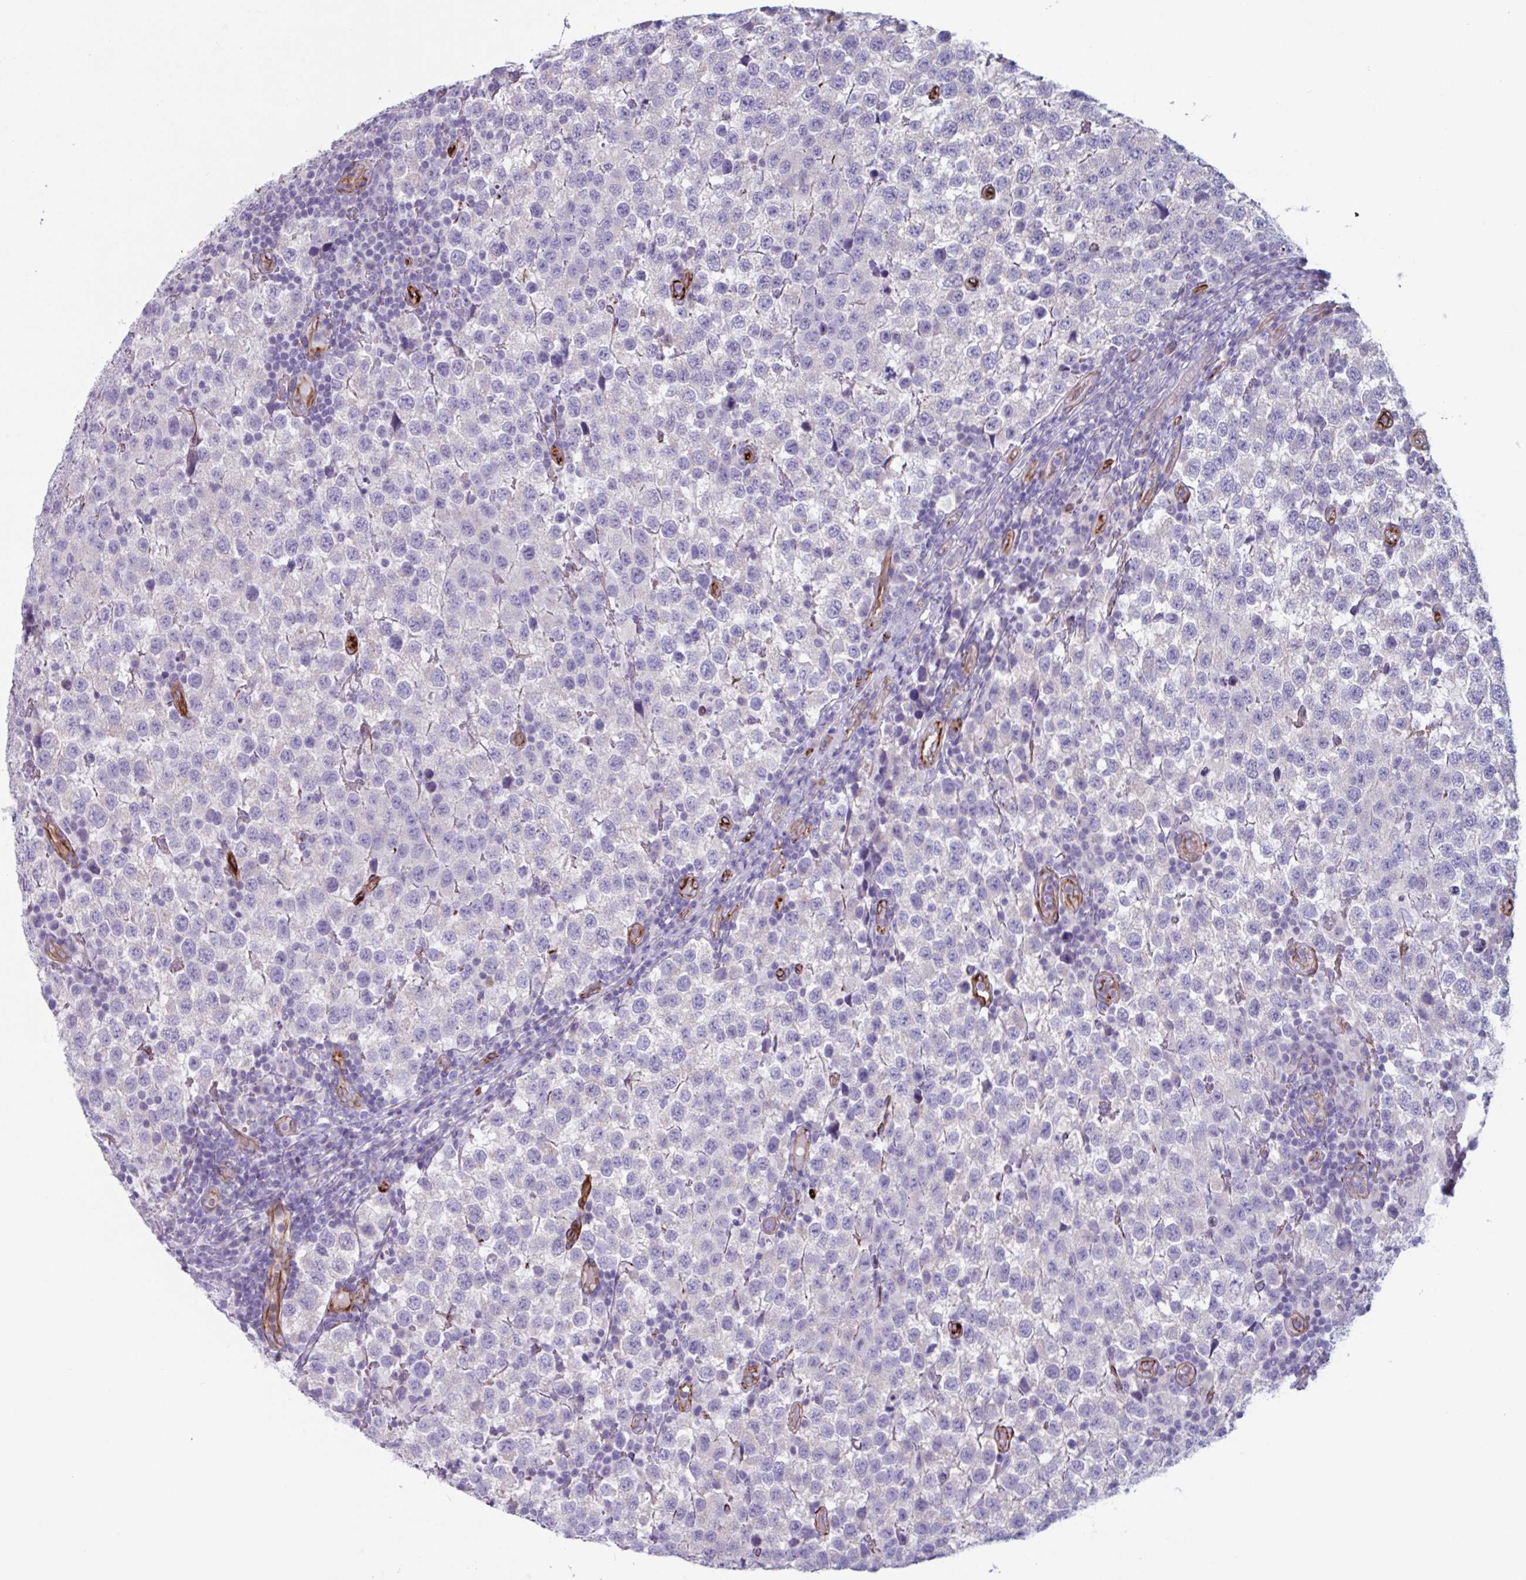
{"staining": {"intensity": "negative", "quantity": "none", "location": "none"}, "tissue": "testis cancer", "cell_type": "Tumor cells", "image_type": "cancer", "snomed": [{"axis": "morphology", "description": "Seminoma, NOS"}, {"axis": "topography", "description": "Testis"}], "caption": "Immunohistochemistry image of neoplastic tissue: testis cancer (seminoma) stained with DAB reveals no significant protein positivity in tumor cells.", "gene": "BTD", "patient": {"sex": "male", "age": 34}}